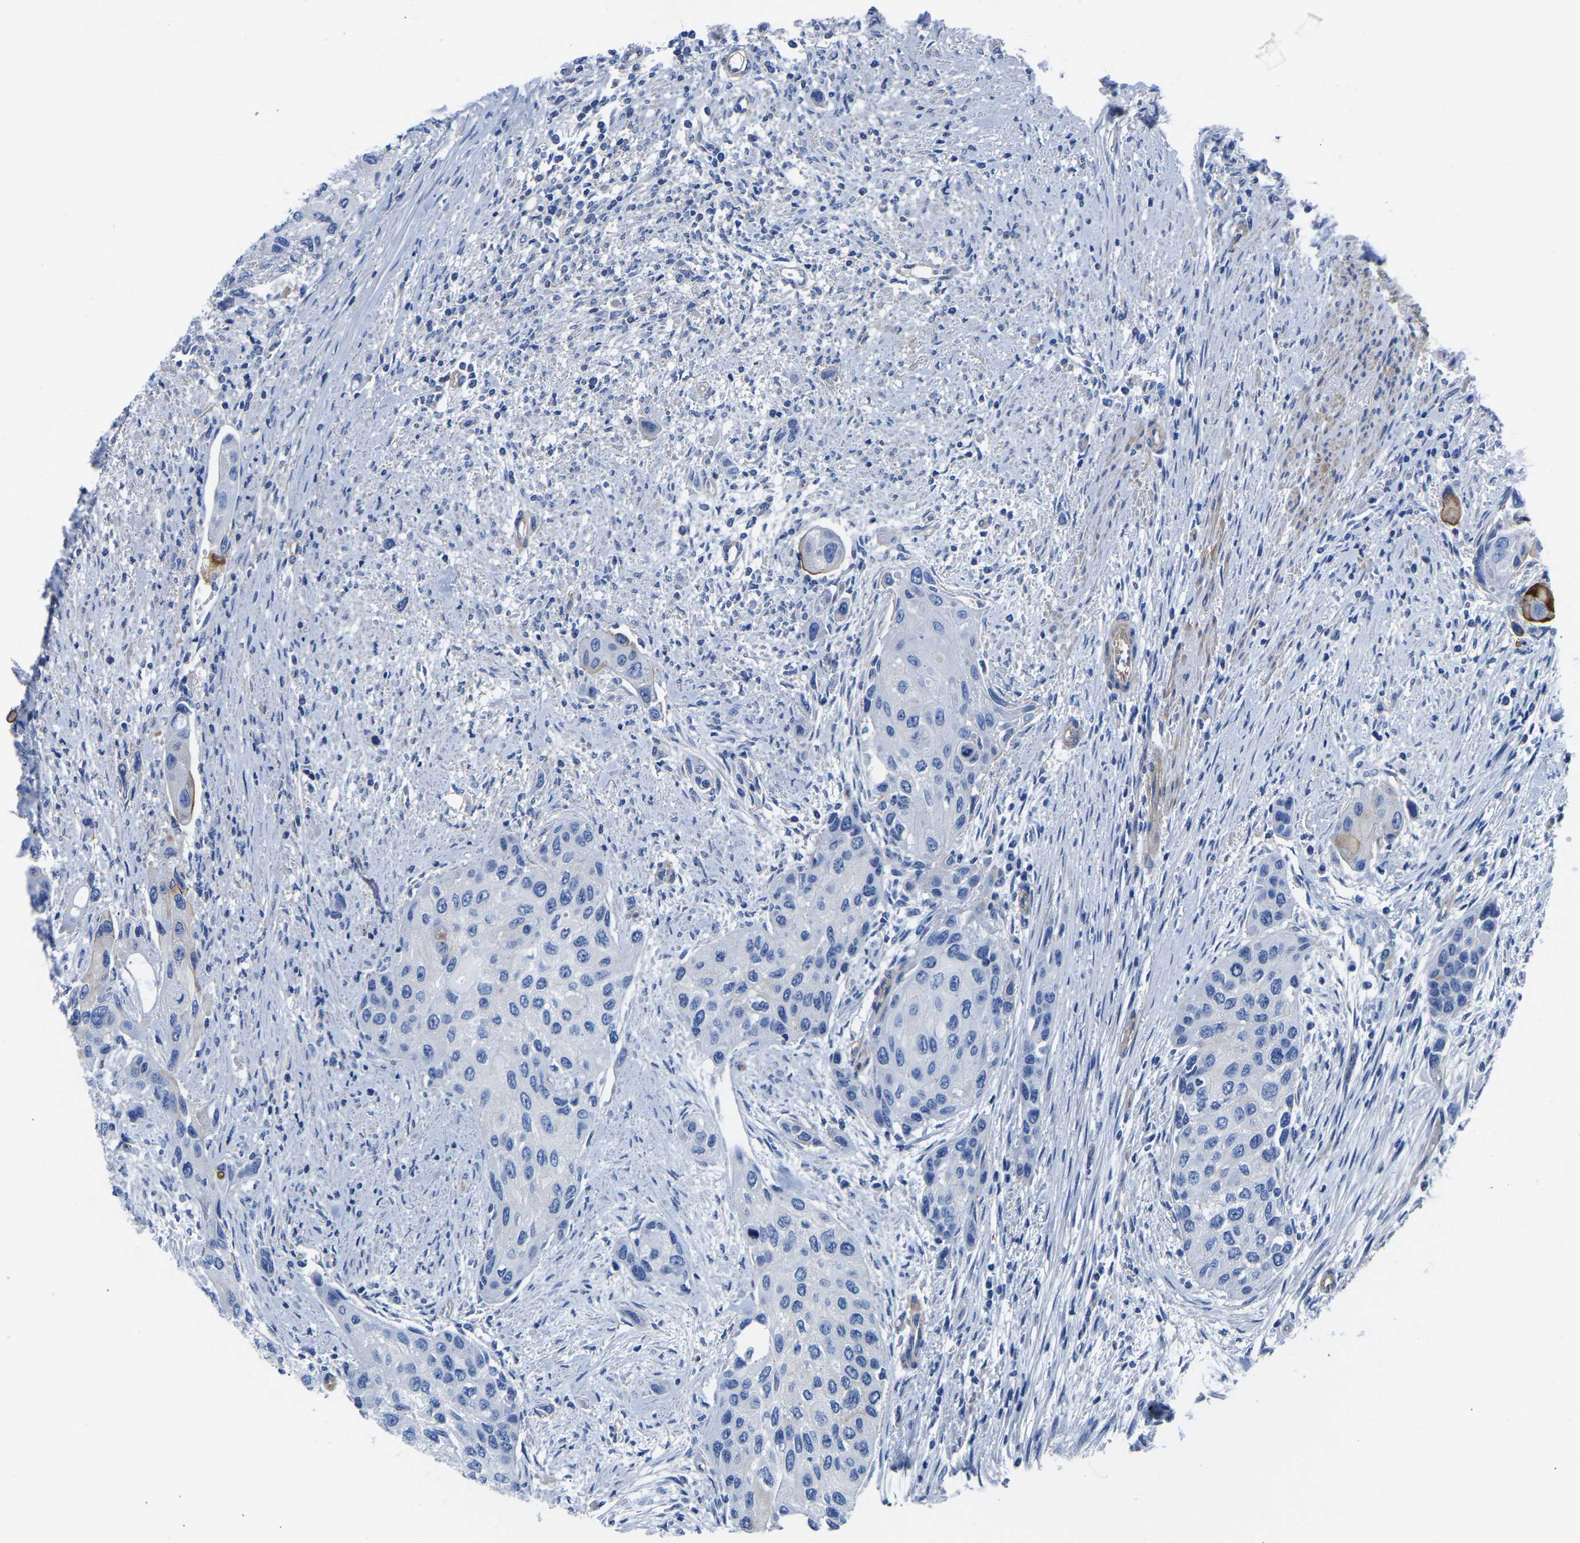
{"staining": {"intensity": "moderate", "quantity": "<25%", "location": "cytoplasmic/membranous"}, "tissue": "urothelial cancer", "cell_type": "Tumor cells", "image_type": "cancer", "snomed": [{"axis": "morphology", "description": "Urothelial carcinoma, High grade"}, {"axis": "topography", "description": "Urinary bladder"}], "caption": "Protein staining reveals moderate cytoplasmic/membranous staining in about <25% of tumor cells in urothelial carcinoma (high-grade).", "gene": "UPK3A", "patient": {"sex": "female", "age": 56}}